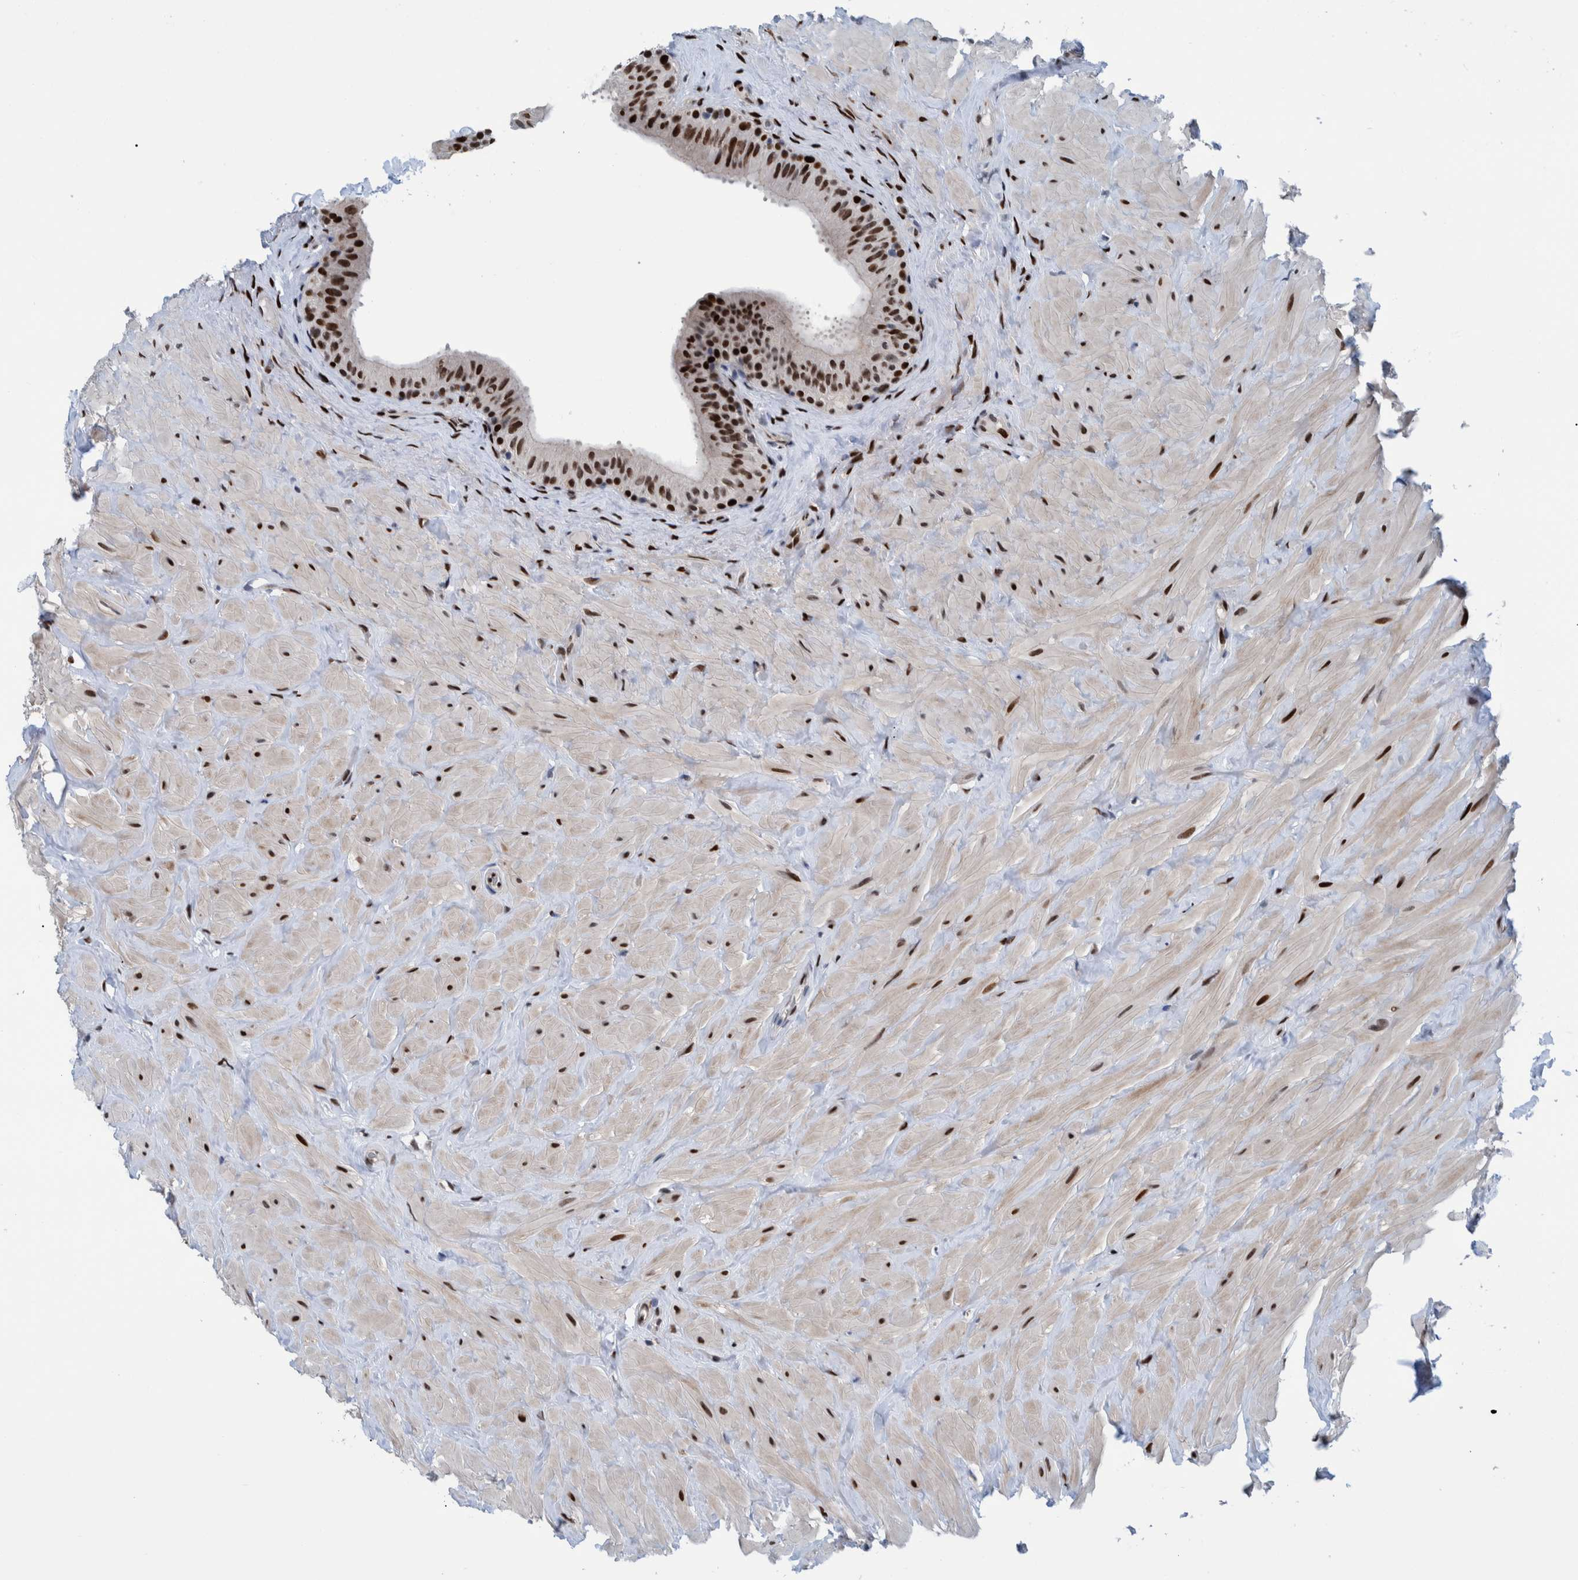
{"staining": {"intensity": "strong", "quantity": ">75%", "location": "nuclear"}, "tissue": "epididymis", "cell_type": "Glandular cells", "image_type": "normal", "snomed": [{"axis": "morphology", "description": "Normal tissue, NOS"}, {"axis": "topography", "description": "Vascular tissue"}, {"axis": "topography", "description": "Epididymis"}], "caption": "The histopathology image displays immunohistochemical staining of normal epididymis. There is strong nuclear positivity is identified in about >75% of glandular cells.", "gene": "HEATR9", "patient": {"sex": "male", "age": 49}}